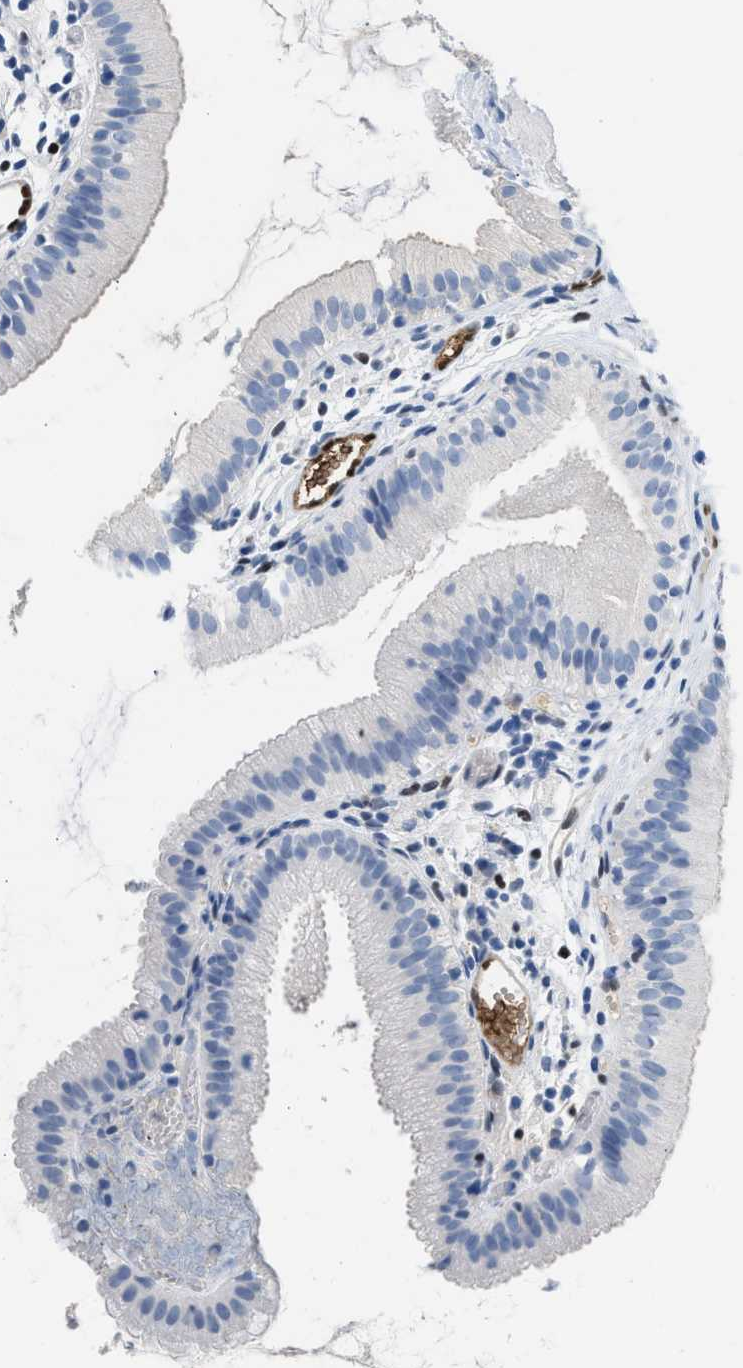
{"staining": {"intensity": "moderate", "quantity": "<25%", "location": "cytoplasmic/membranous"}, "tissue": "gallbladder", "cell_type": "Glandular cells", "image_type": "normal", "snomed": [{"axis": "morphology", "description": "Normal tissue, NOS"}, {"axis": "topography", "description": "Gallbladder"}], "caption": "Immunohistochemistry photomicrograph of normal human gallbladder stained for a protein (brown), which displays low levels of moderate cytoplasmic/membranous staining in approximately <25% of glandular cells.", "gene": "LEF1", "patient": {"sex": "female", "age": 26}}